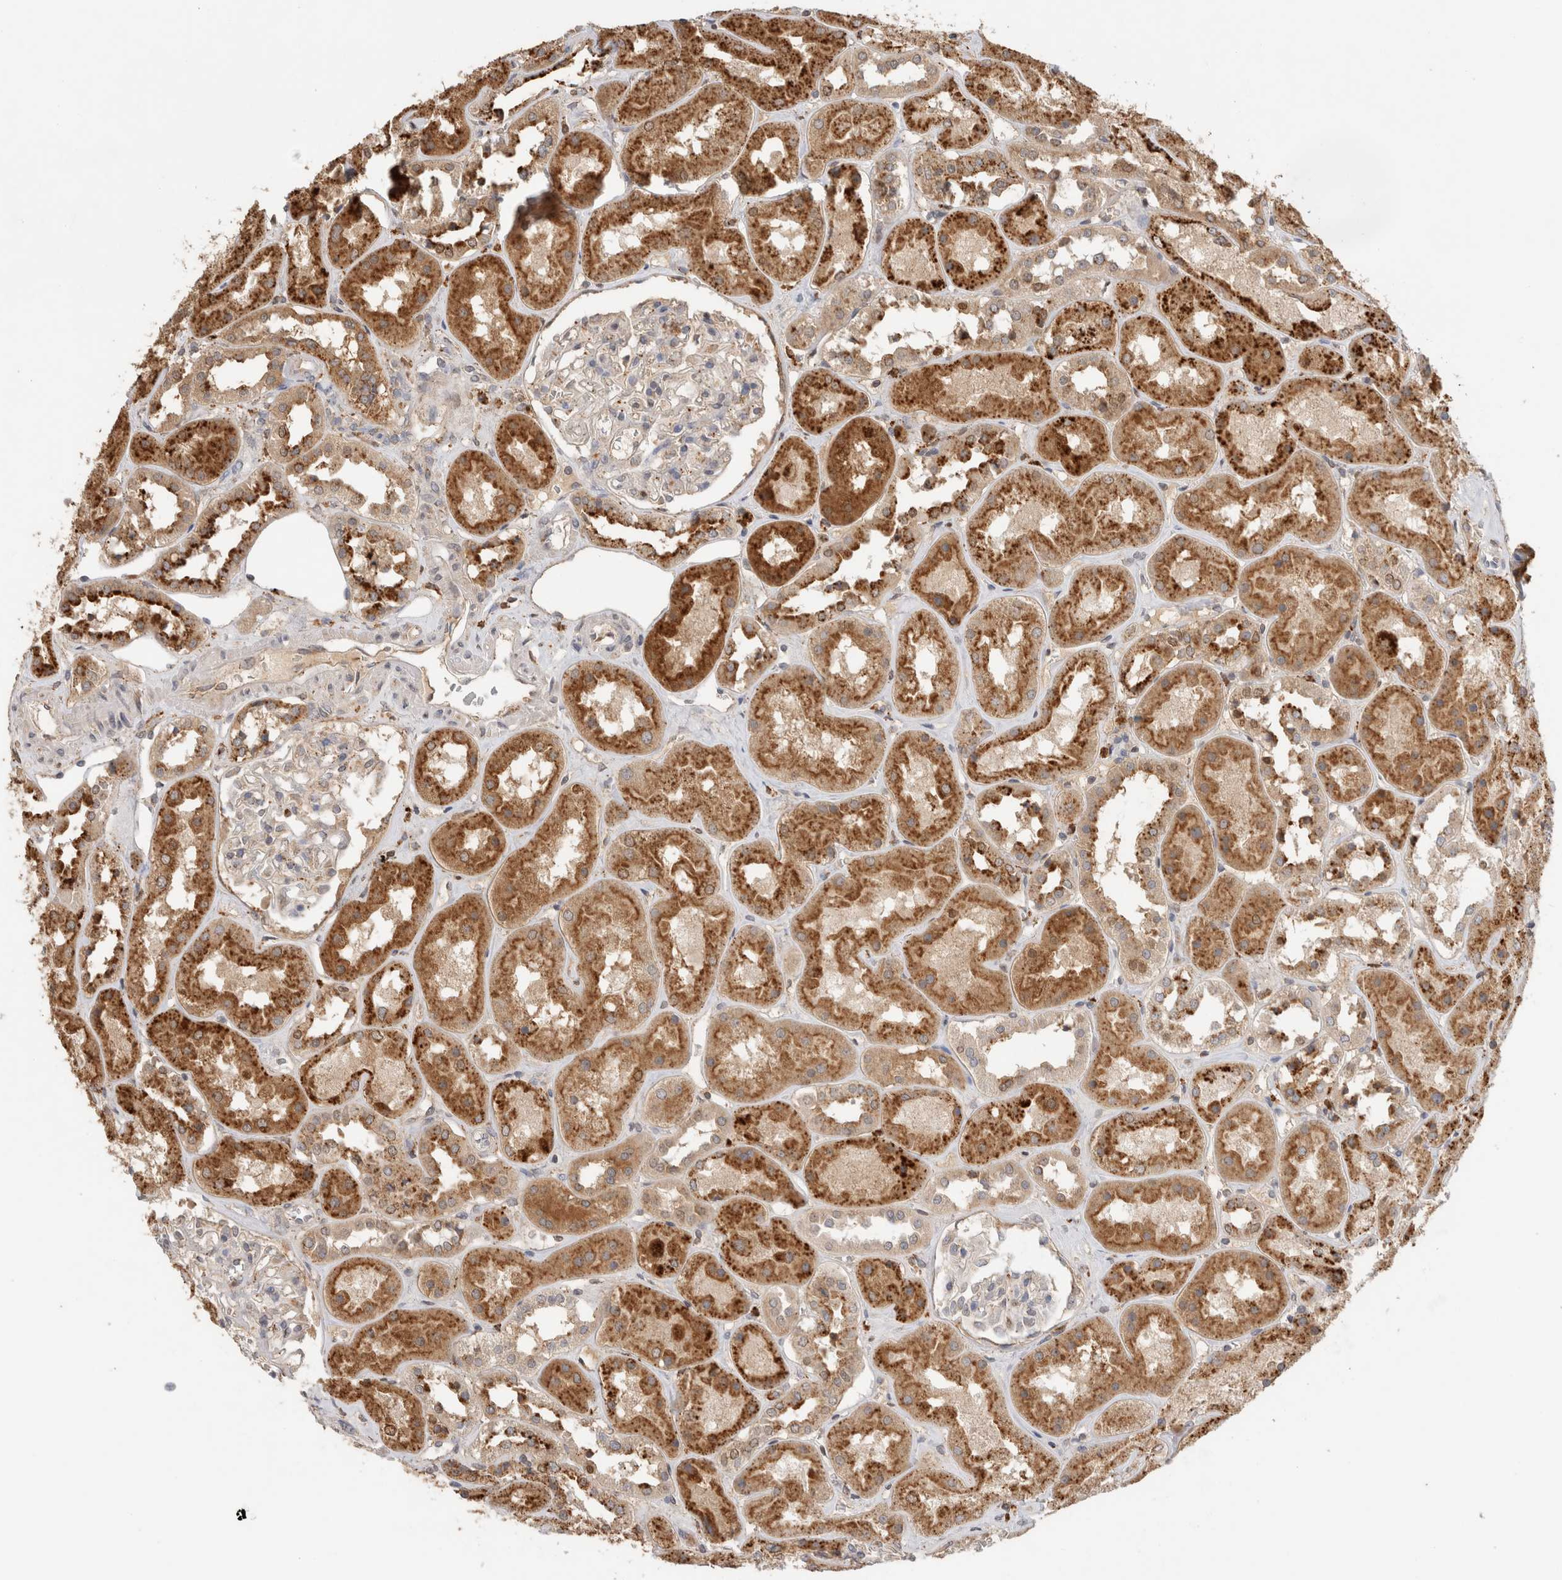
{"staining": {"intensity": "negative", "quantity": "none", "location": "none"}, "tissue": "kidney", "cell_type": "Cells in glomeruli", "image_type": "normal", "snomed": [{"axis": "morphology", "description": "Normal tissue, NOS"}, {"axis": "topography", "description": "Kidney"}], "caption": "The histopathology image shows no significant positivity in cells in glomeruli of kidney.", "gene": "GNS", "patient": {"sex": "male", "age": 70}}